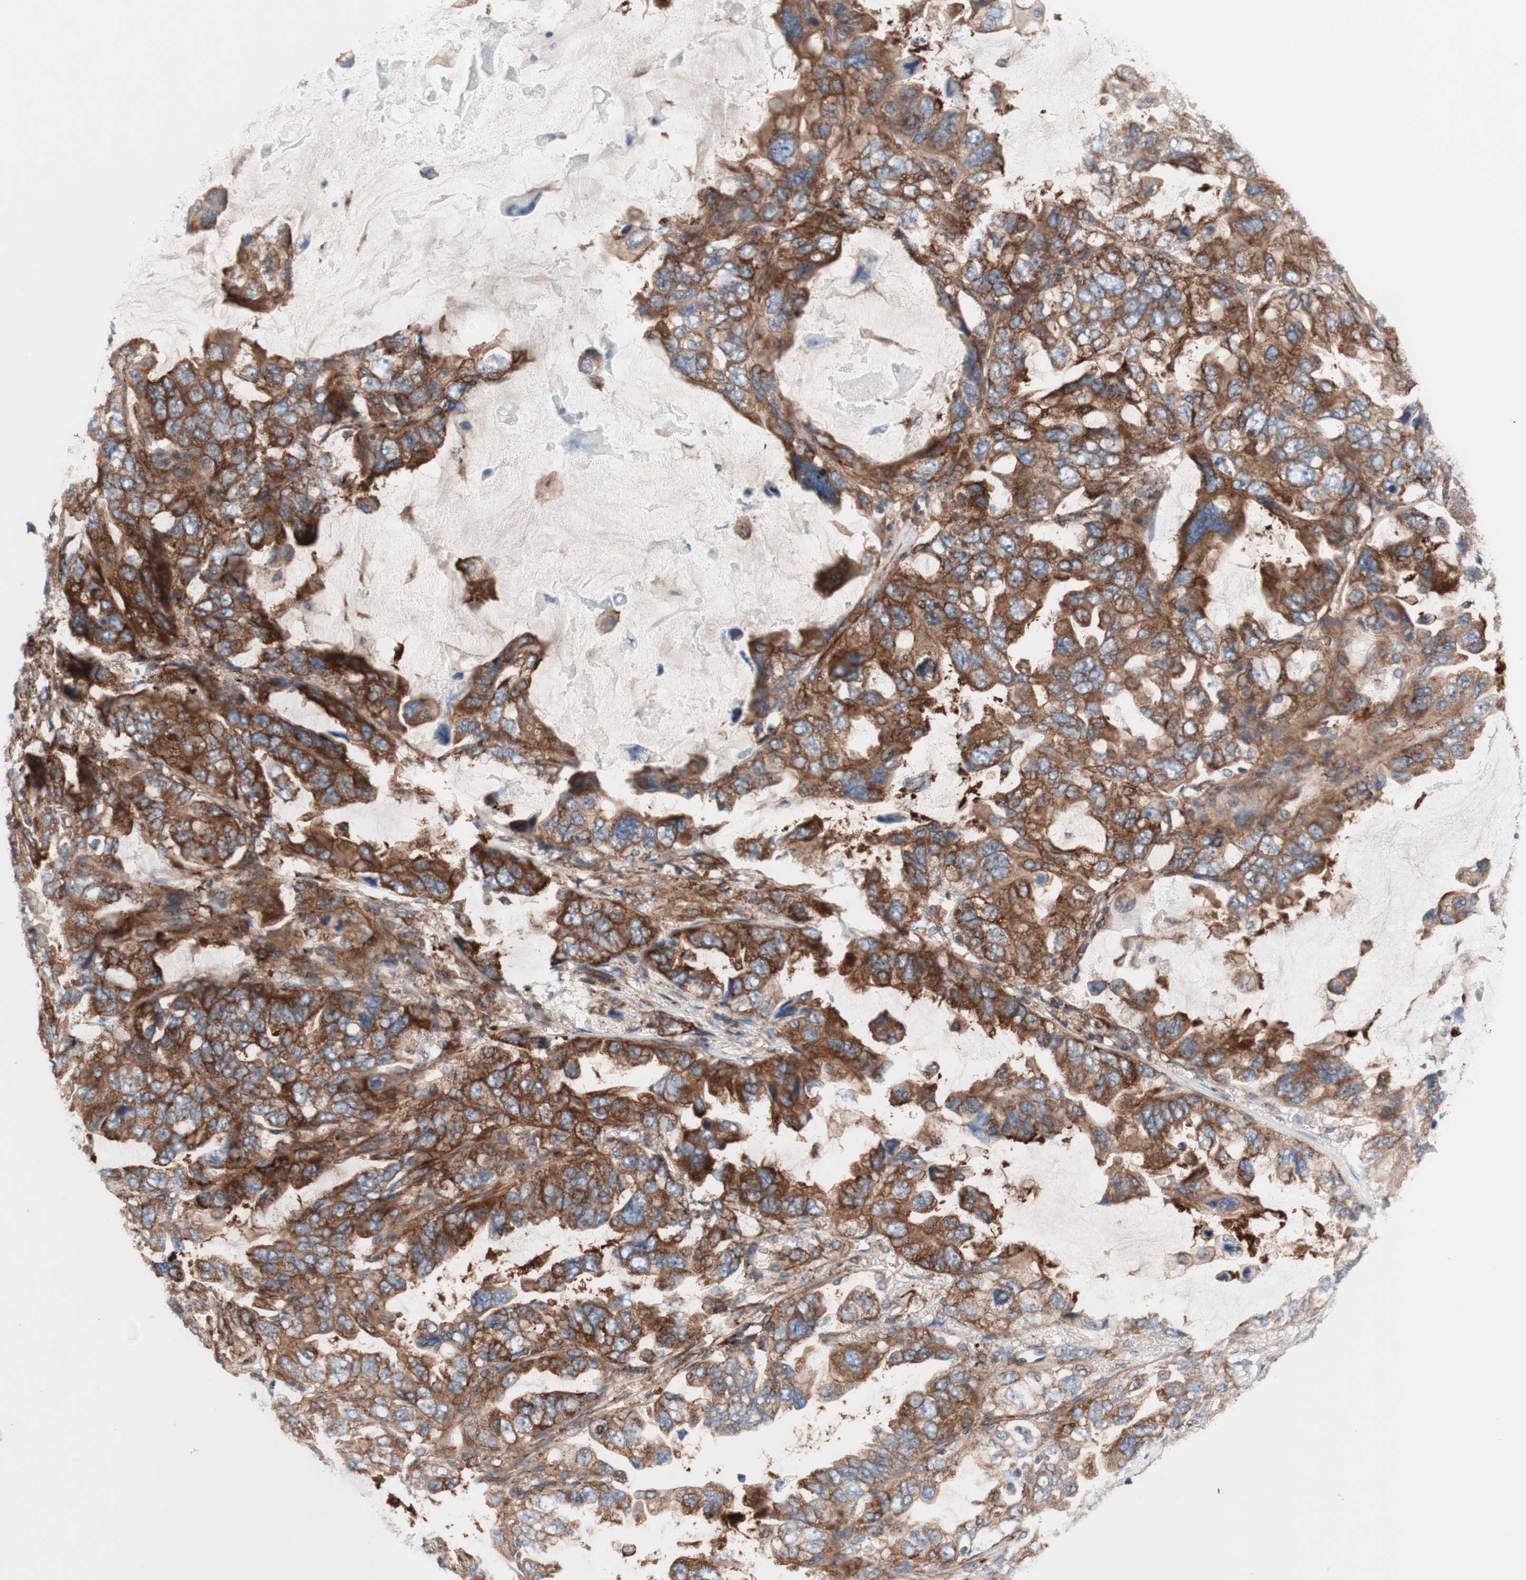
{"staining": {"intensity": "moderate", "quantity": ">75%", "location": "cytoplasmic/membranous"}, "tissue": "lung cancer", "cell_type": "Tumor cells", "image_type": "cancer", "snomed": [{"axis": "morphology", "description": "Squamous cell carcinoma, NOS"}, {"axis": "topography", "description": "Lung"}], "caption": "An immunohistochemistry (IHC) photomicrograph of neoplastic tissue is shown. Protein staining in brown highlights moderate cytoplasmic/membranous positivity in squamous cell carcinoma (lung) within tumor cells.", "gene": "CCN4", "patient": {"sex": "female", "age": 73}}